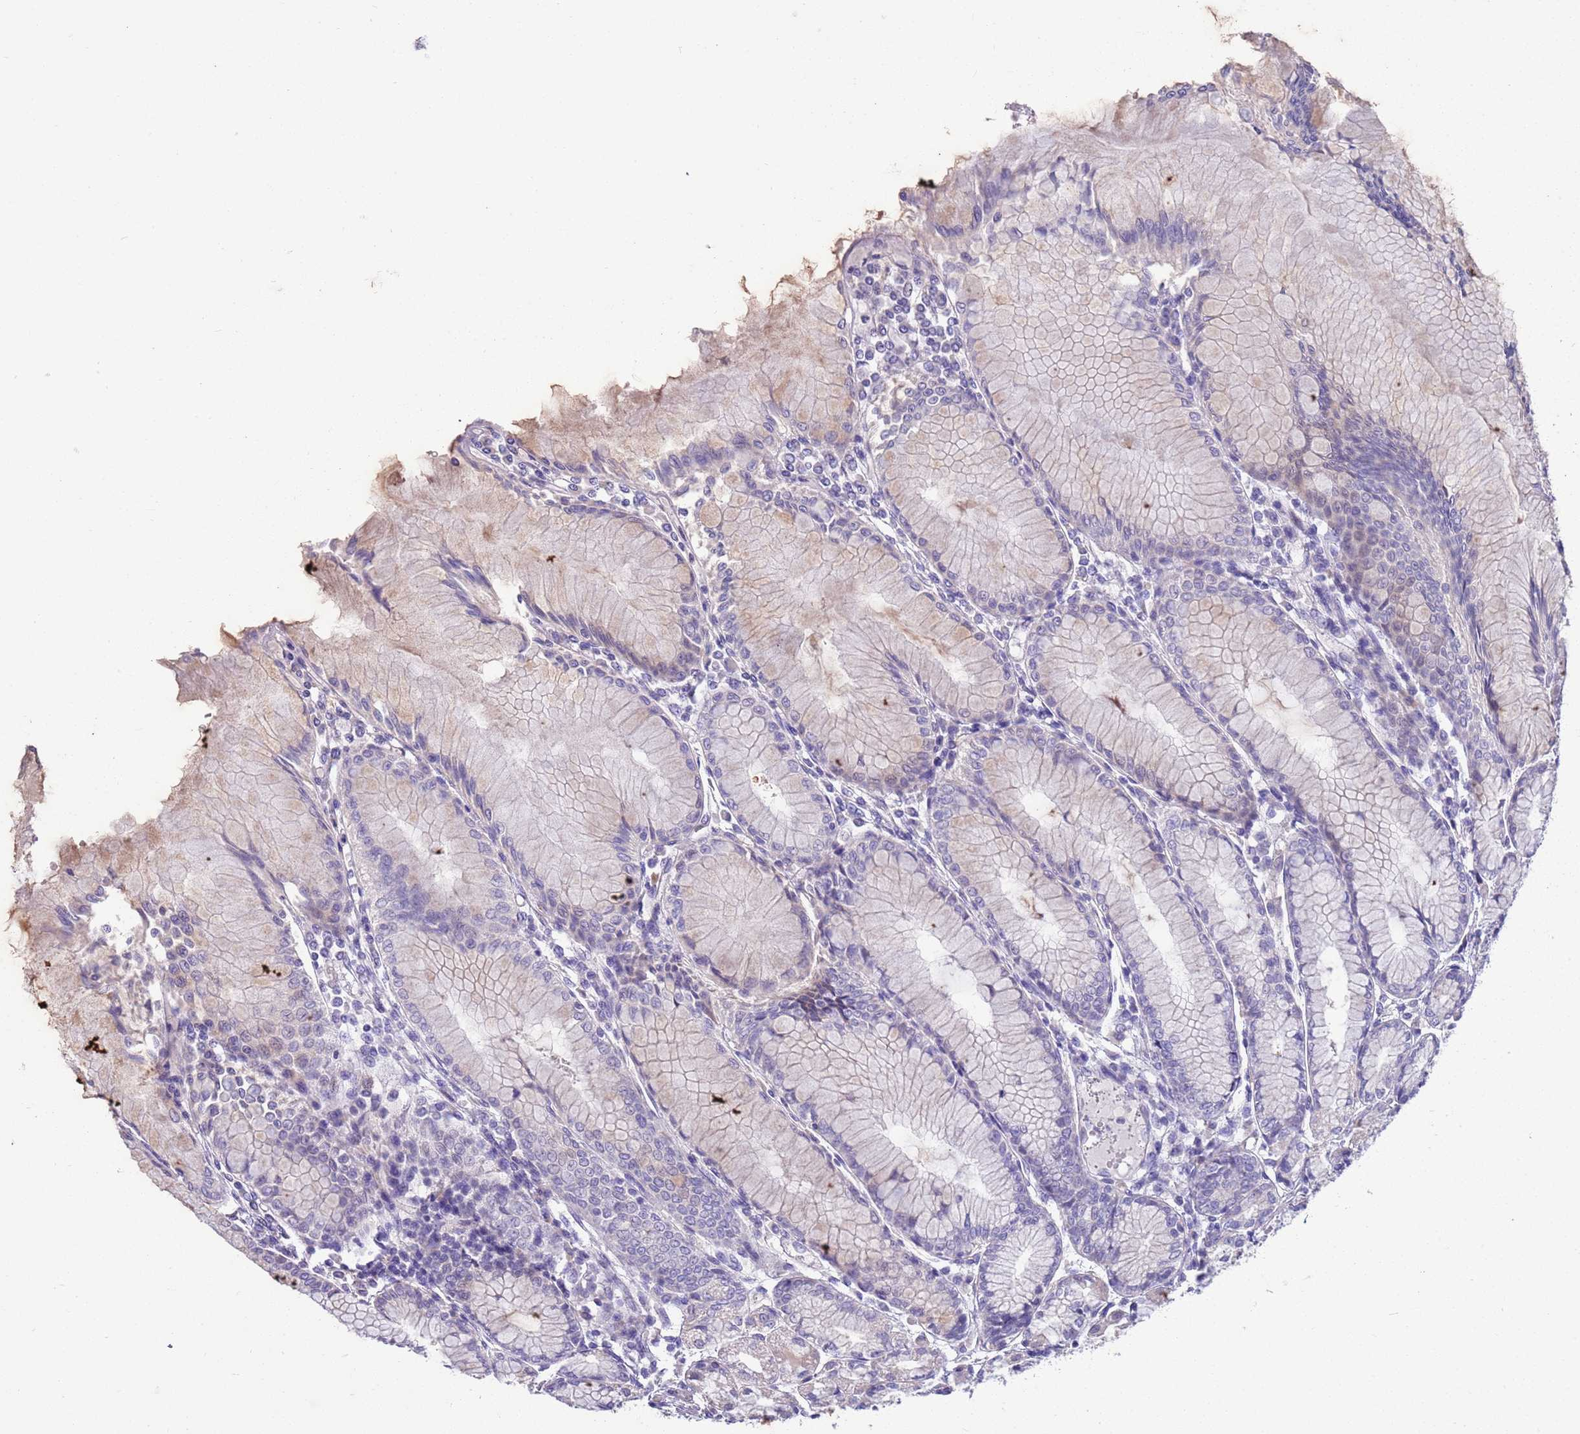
{"staining": {"intensity": "moderate", "quantity": "<25%", "location": "cytoplasmic/membranous"}, "tissue": "stomach", "cell_type": "Glandular cells", "image_type": "normal", "snomed": [{"axis": "morphology", "description": "Normal tissue, NOS"}, {"axis": "topography", "description": "Stomach"}], "caption": "Normal stomach was stained to show a protein in brown. There is low levels of moderate cytoplasmic/membranous expression in about <25% of glandular cells.", "gene": "BRMS1L", "patient": {"sex": "female", "age": 57}}